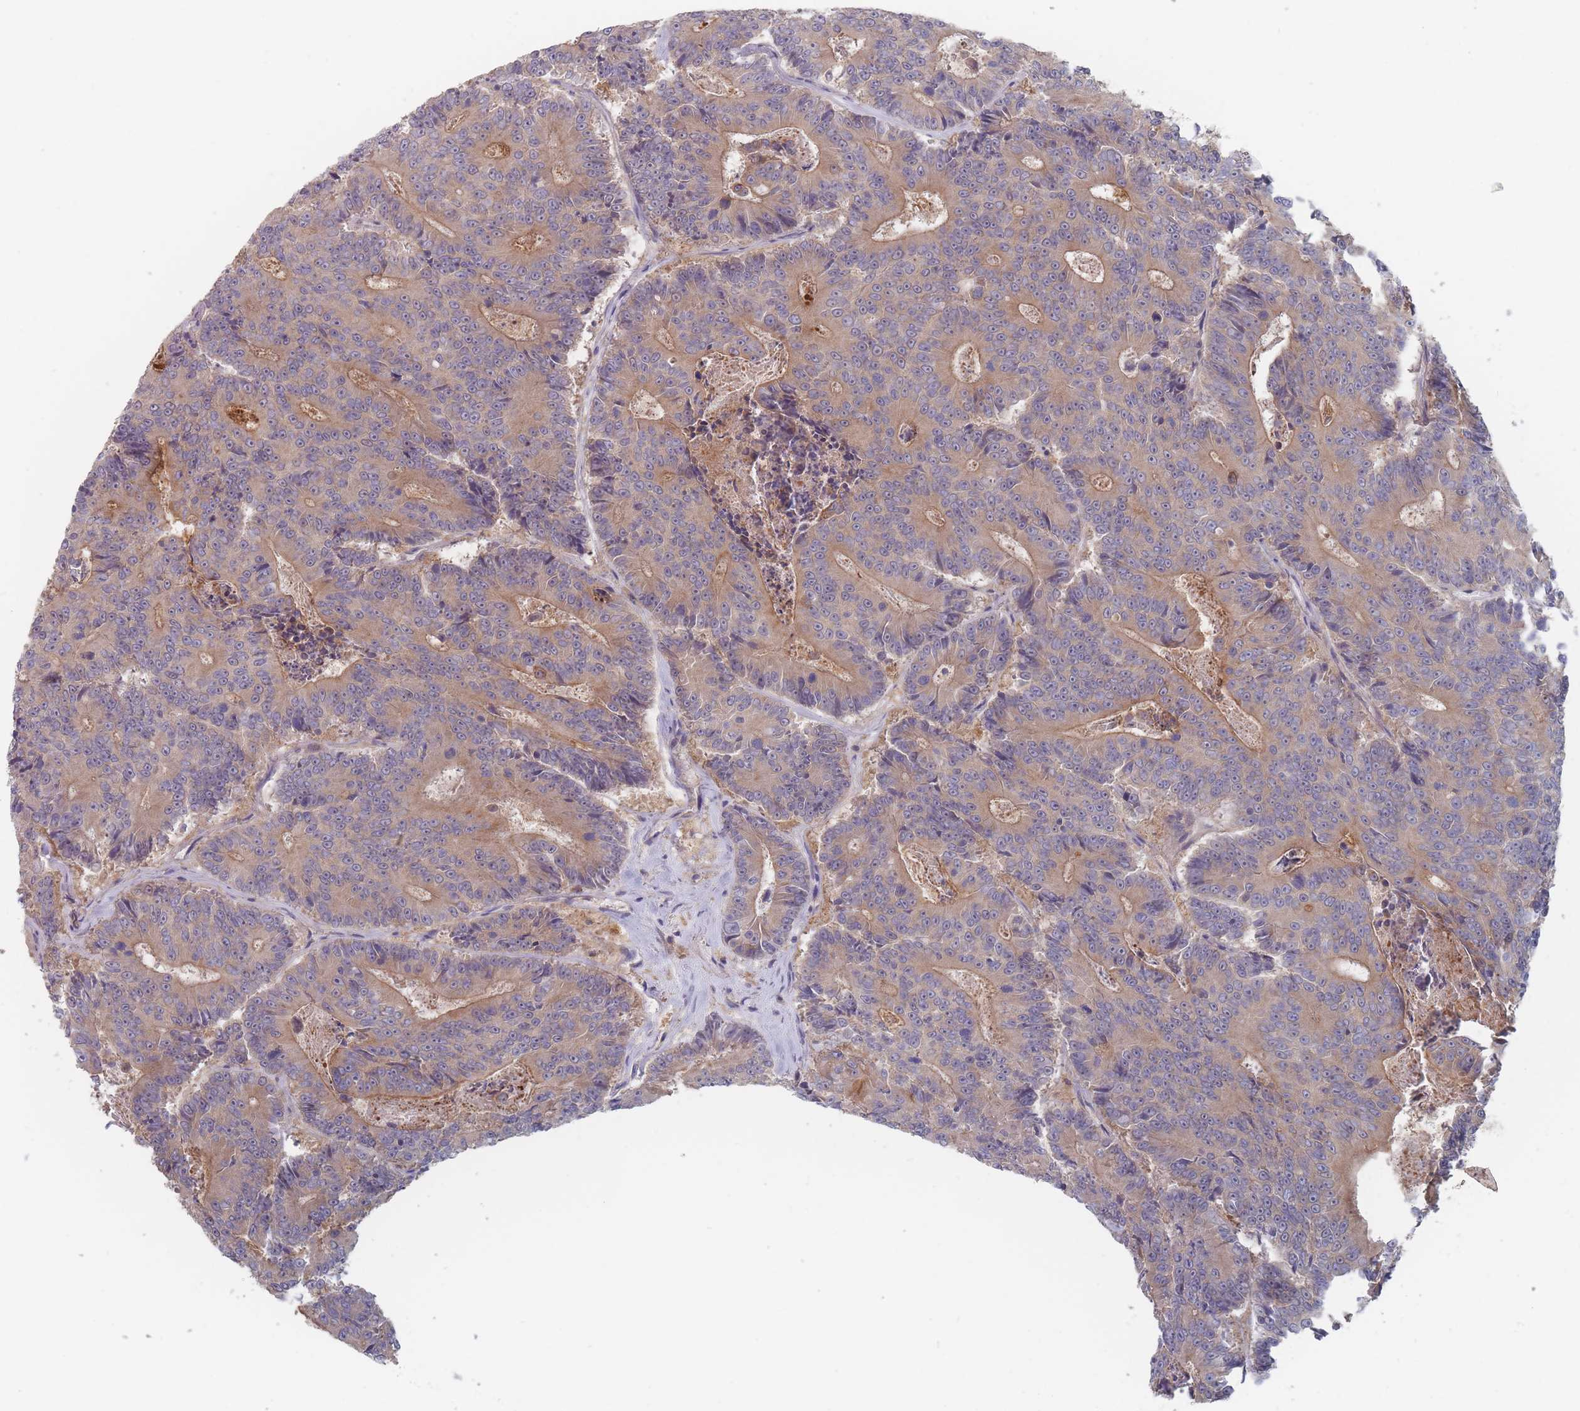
{"staining": {"intensity": "moderate", "quantity": "25%-75%", "location": "cytoplasmic/membranous"}, "tissue": "colorectal cancer", "cell_type": "Tumor cells", "image_type": "cancer", "snomed": [{"axis": "morphology", "description": "Adenocarcinoma, NOS"}, {"axis": "topography", "description": "Colon"}], "caption": "Immunohistochemical staining of colorectal adenocarcinoma reveals medium levels of moderate cytoplasmic/membranous expression in approximately 25%-75% of tumor cells.", "gene": "EFCC1", "patient": {"sex": "male", "age": 83}}